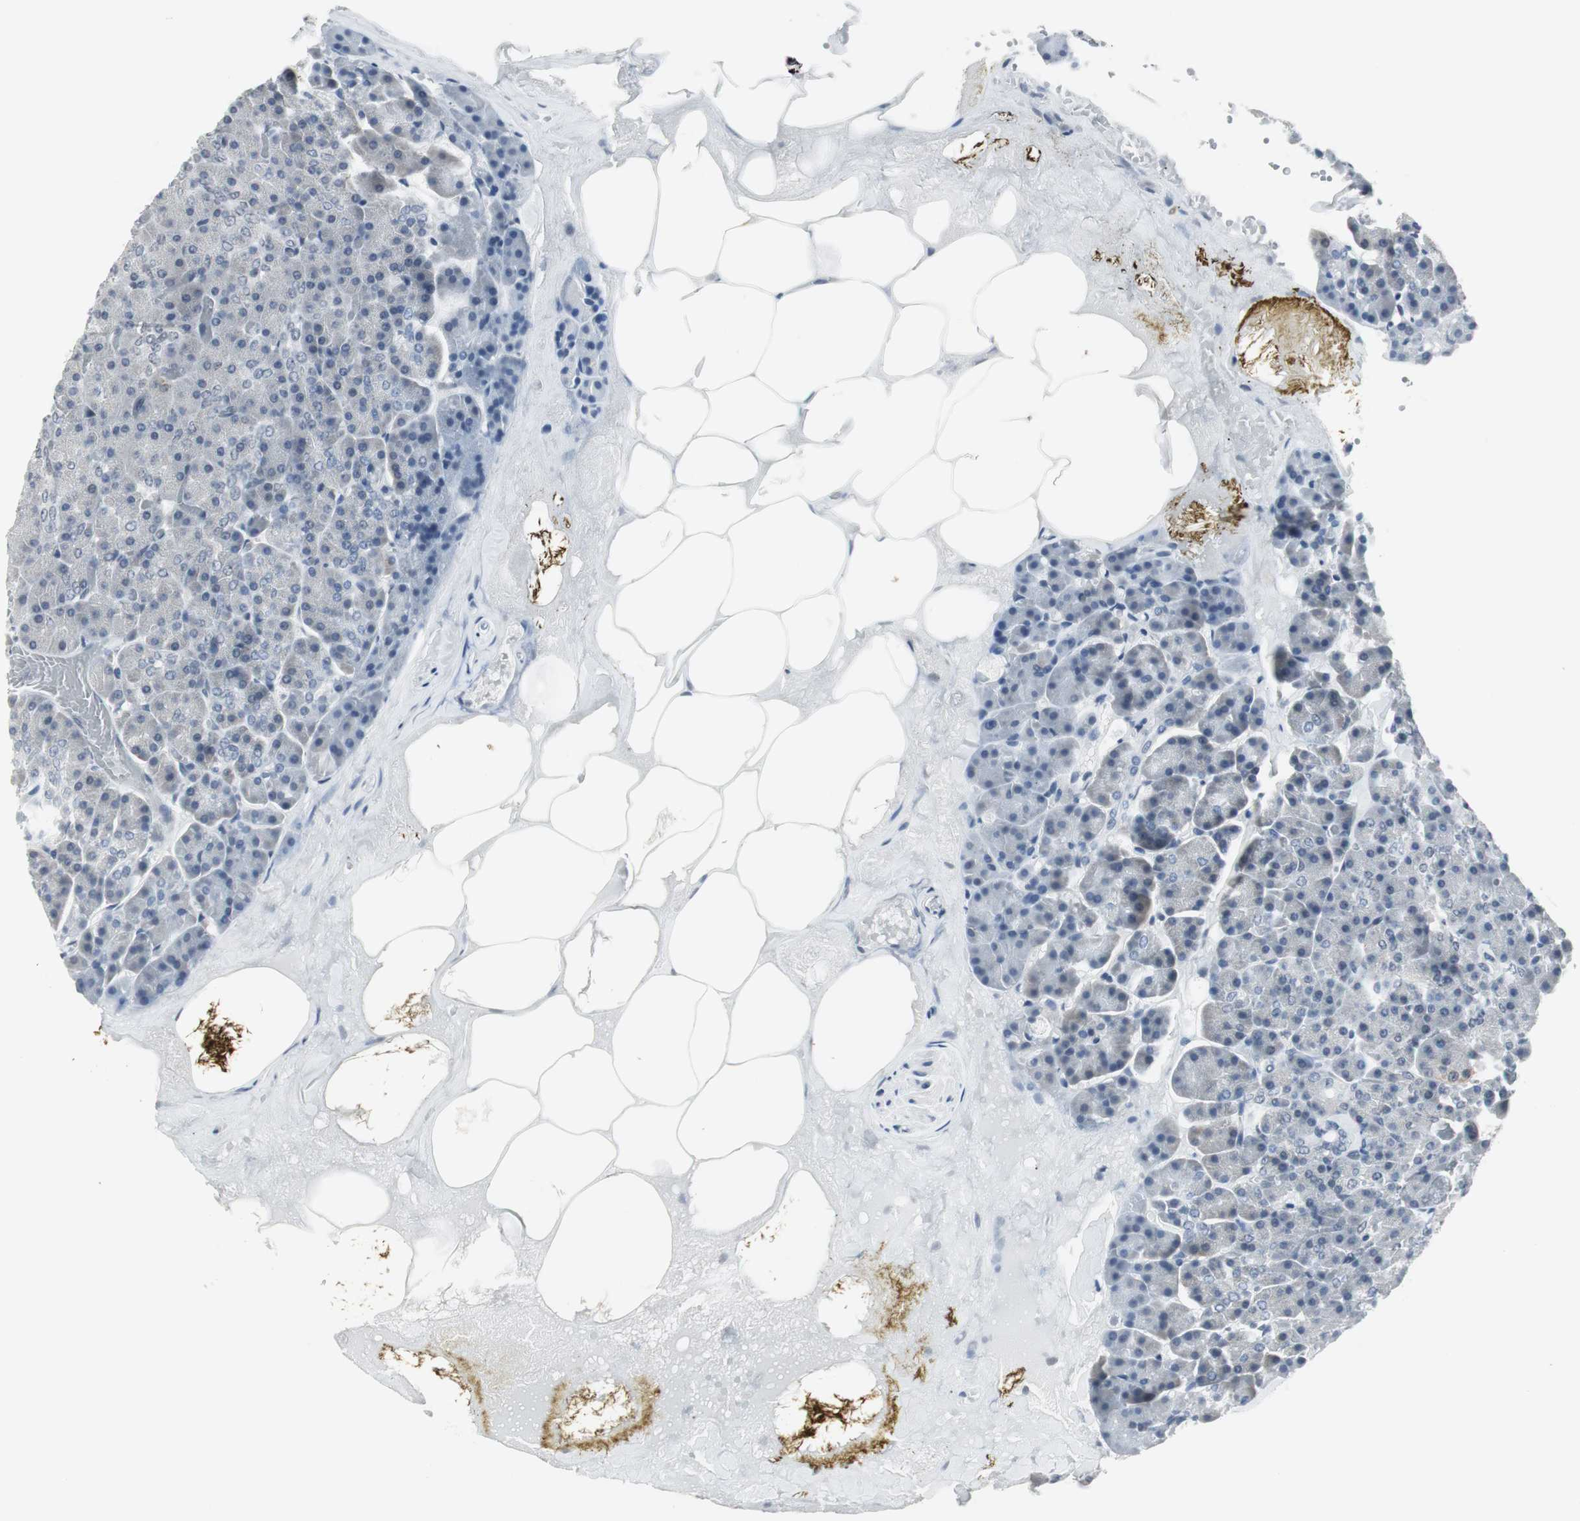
{"staining": {"intensity": "negative", "quantity": "none", "location": "none"}, "tissue": "pancreas", "cell_type": "Exocrine glandular cells", "image_type": "normal", "snomed": [{"axis": "morphology", "description": "Normal tissue, NOS"}, {"axis": "topography", "description": "Pancreas"}], "caption": "Micrograph shows no protein expression in exocrine glandular cells of normal pancreas. (DAB (3,3'-diaminobenzidine) IHC with hematoxylin counter stain).", "gene": "ELK1", "patient": {"sex": "female", "age": 35}}